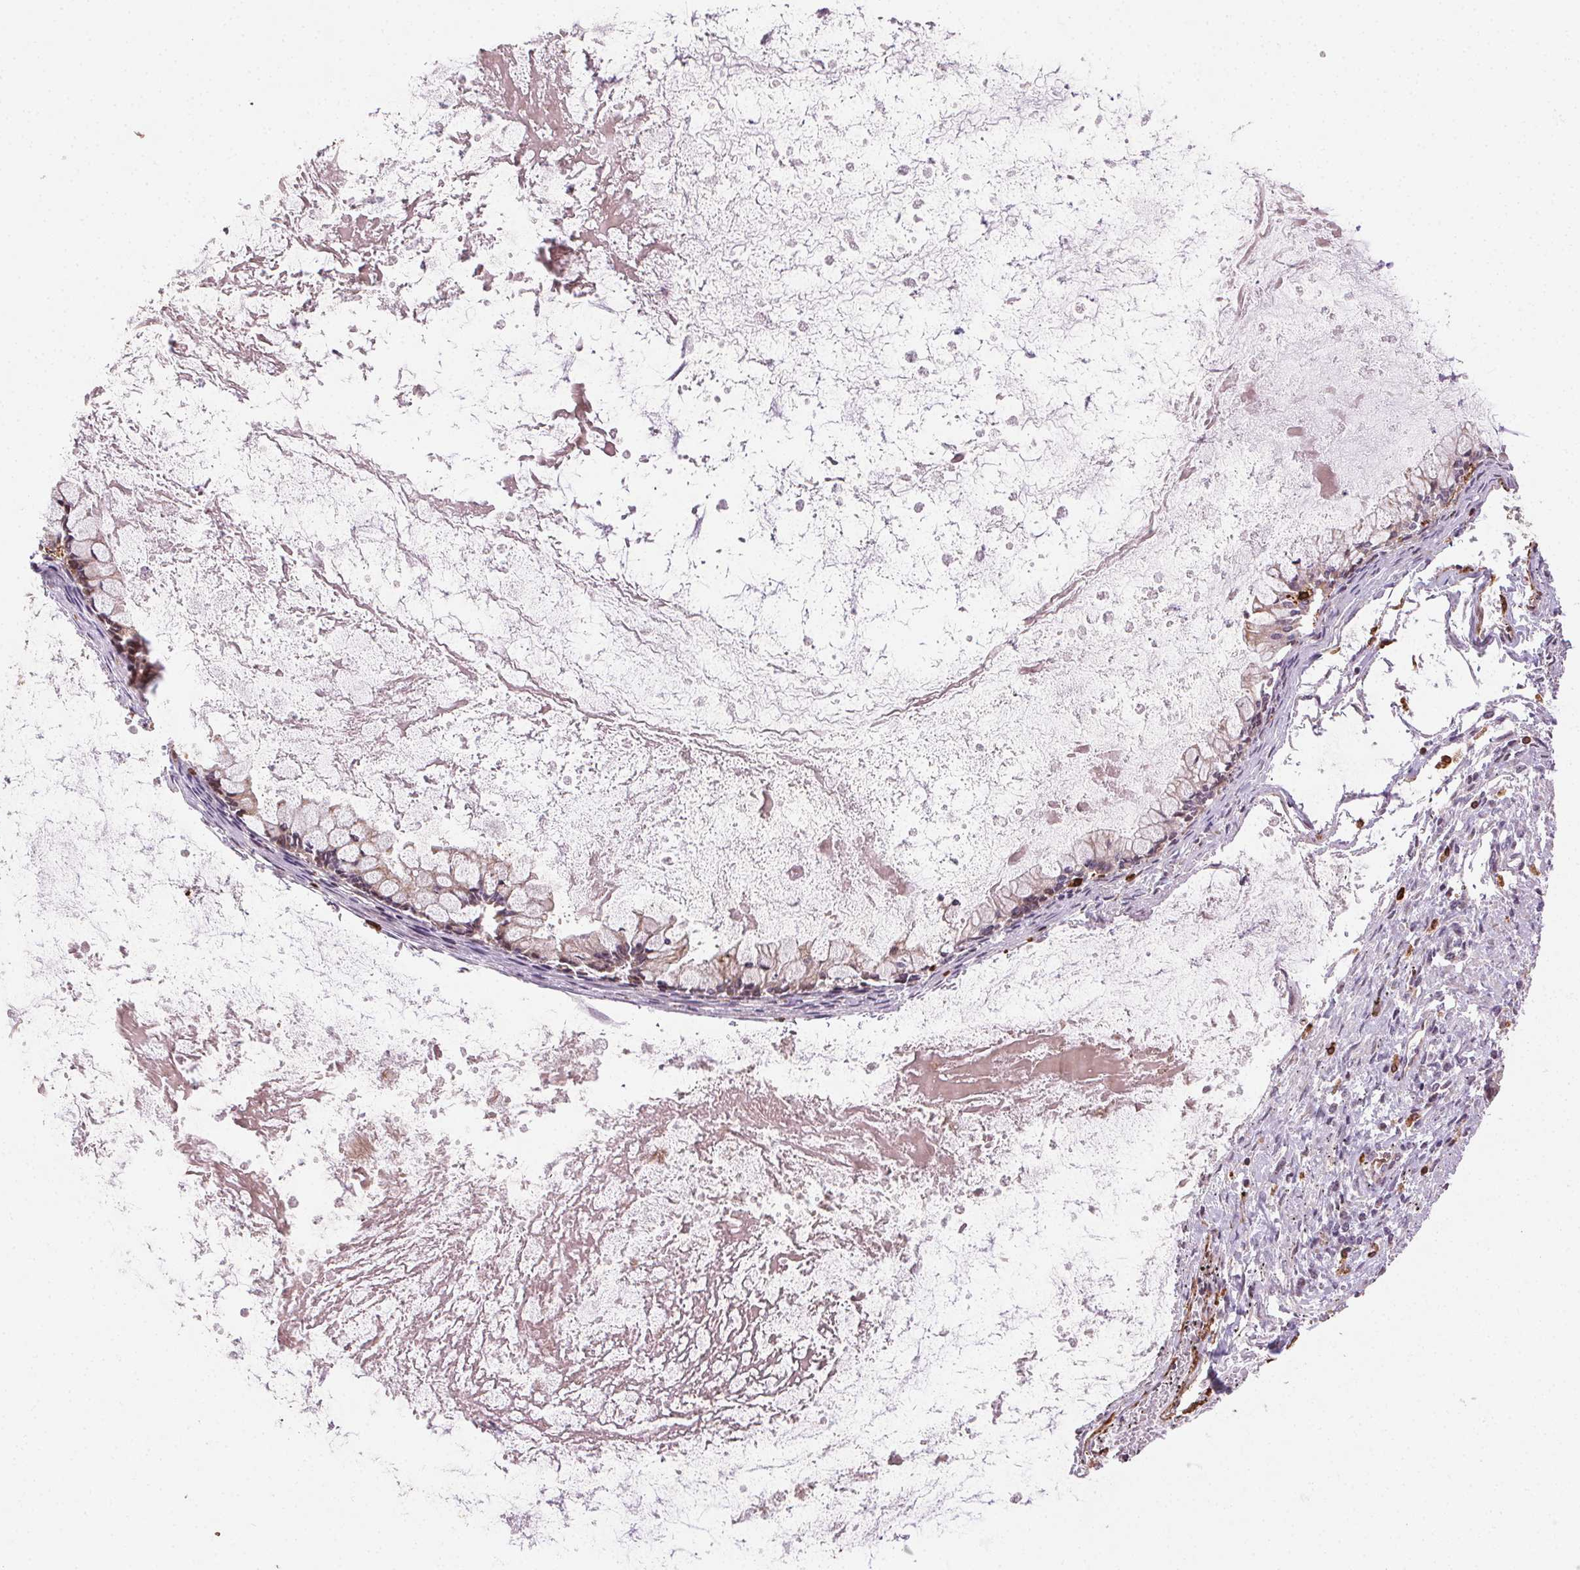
{"staining": {"intensity": "weak", "quantity": "25%-75%", "location": "cytoplasmic/membranous"}, "tissue": "ovarian cancer", "cell_type": "Tumor cells", "image_type": "cancer", "snomed": [{"axis": "morphology", "description": "Cystadenocarcinoma, mucinous, NOS"}, {"axis": "topography", "description": "Ovary"}], "caption": "A low amount of weak cytoplasmic/membranous expression is seen in approximately 25%-75% of tumor cells in ovarian mucinous cystadenocarcinoma tissue.", "gene": "RNASET2", "patient": {"sex": "female", "age": 67}}